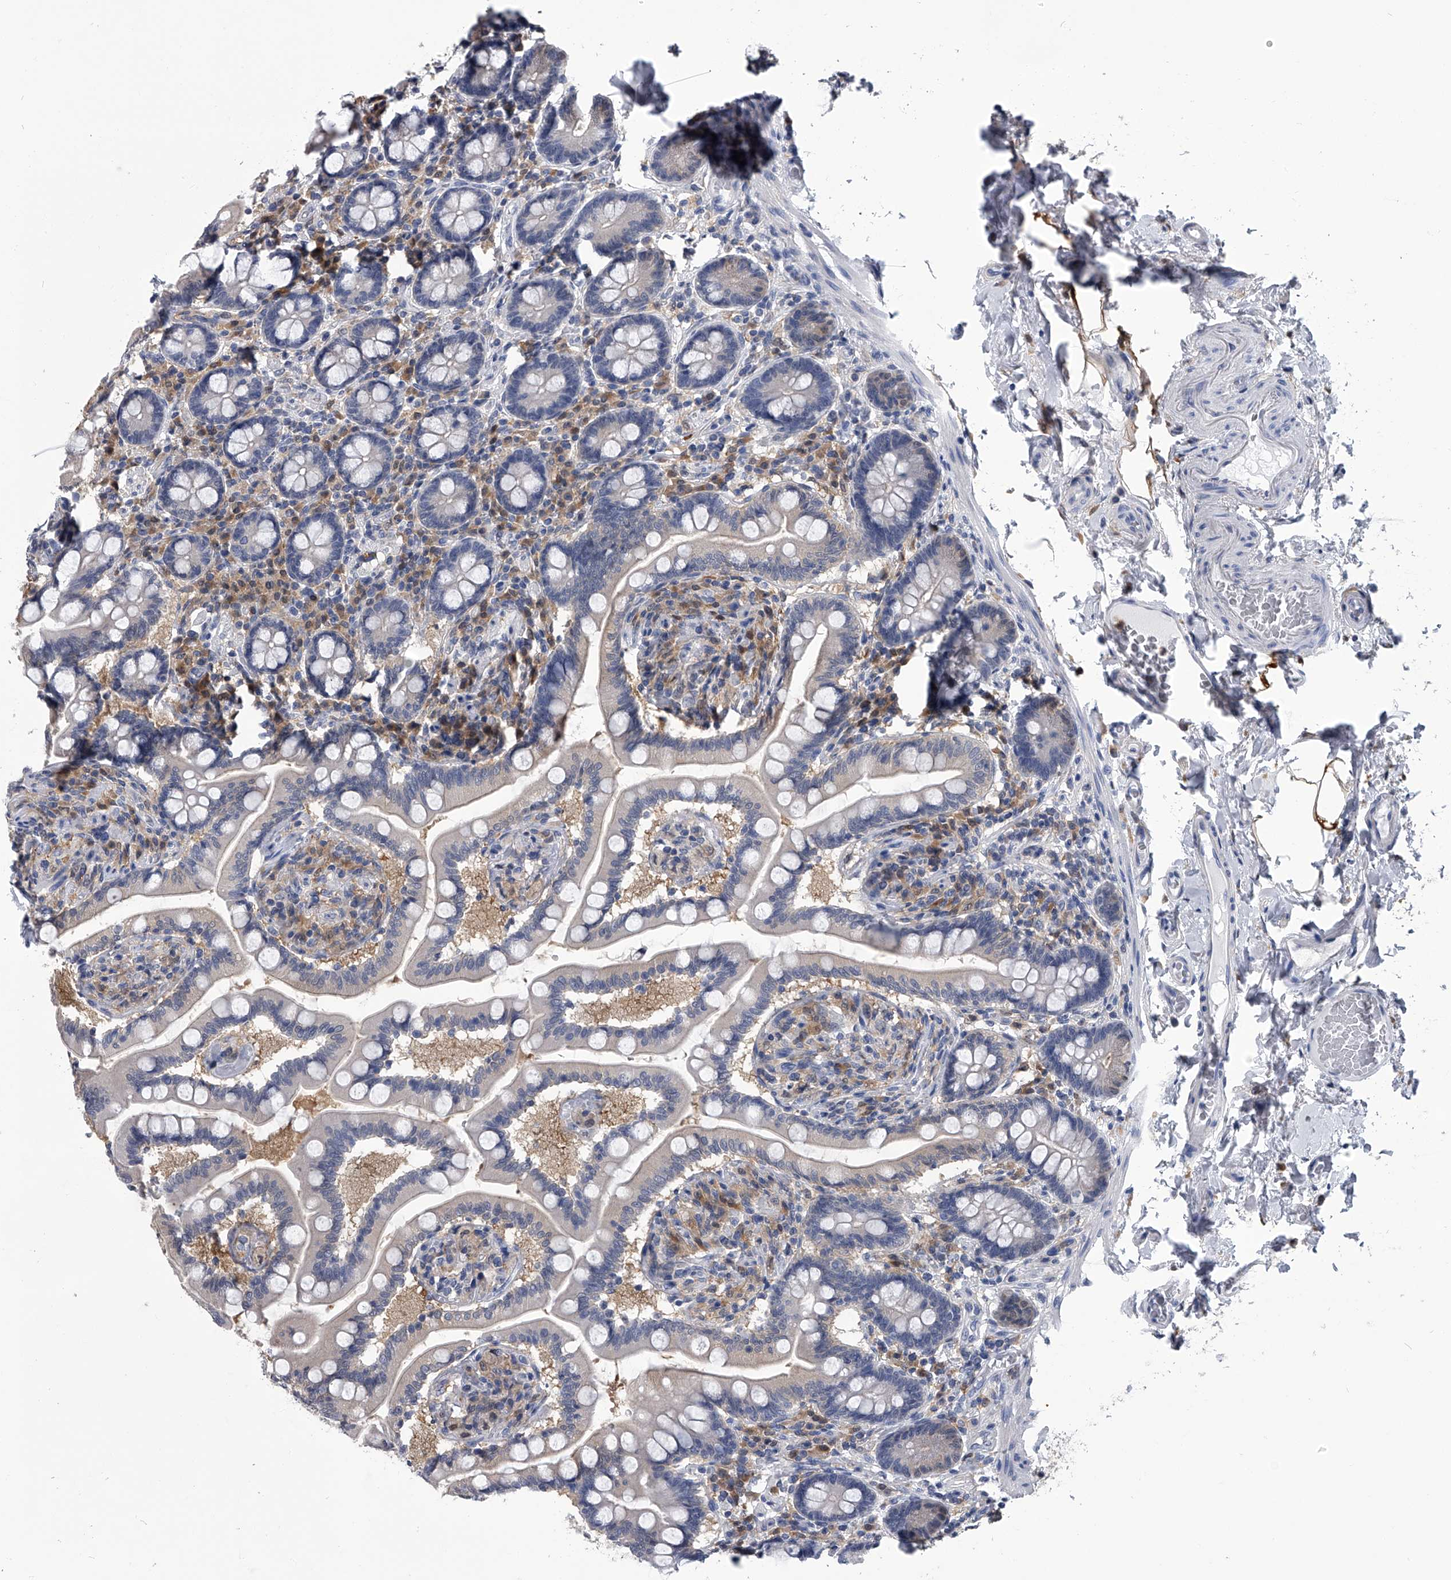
{"staining": {"intensity": "negative", "quantity": "none", "location": "none"}, "tissue": "small intestine", "cell_type": "Glandular cells", "image_type": "normal", "snomed": [{"axis": "morphology", "description": "Normal tissue, NOS"}, {"axis": "topography", "description": "Small intestine"}], "caption": "The photomicrograph demonstrates no staining of glandular cells in benign small intestine.", "gene": "PDXK", "patient": {"sex": "female", "age": 64}}